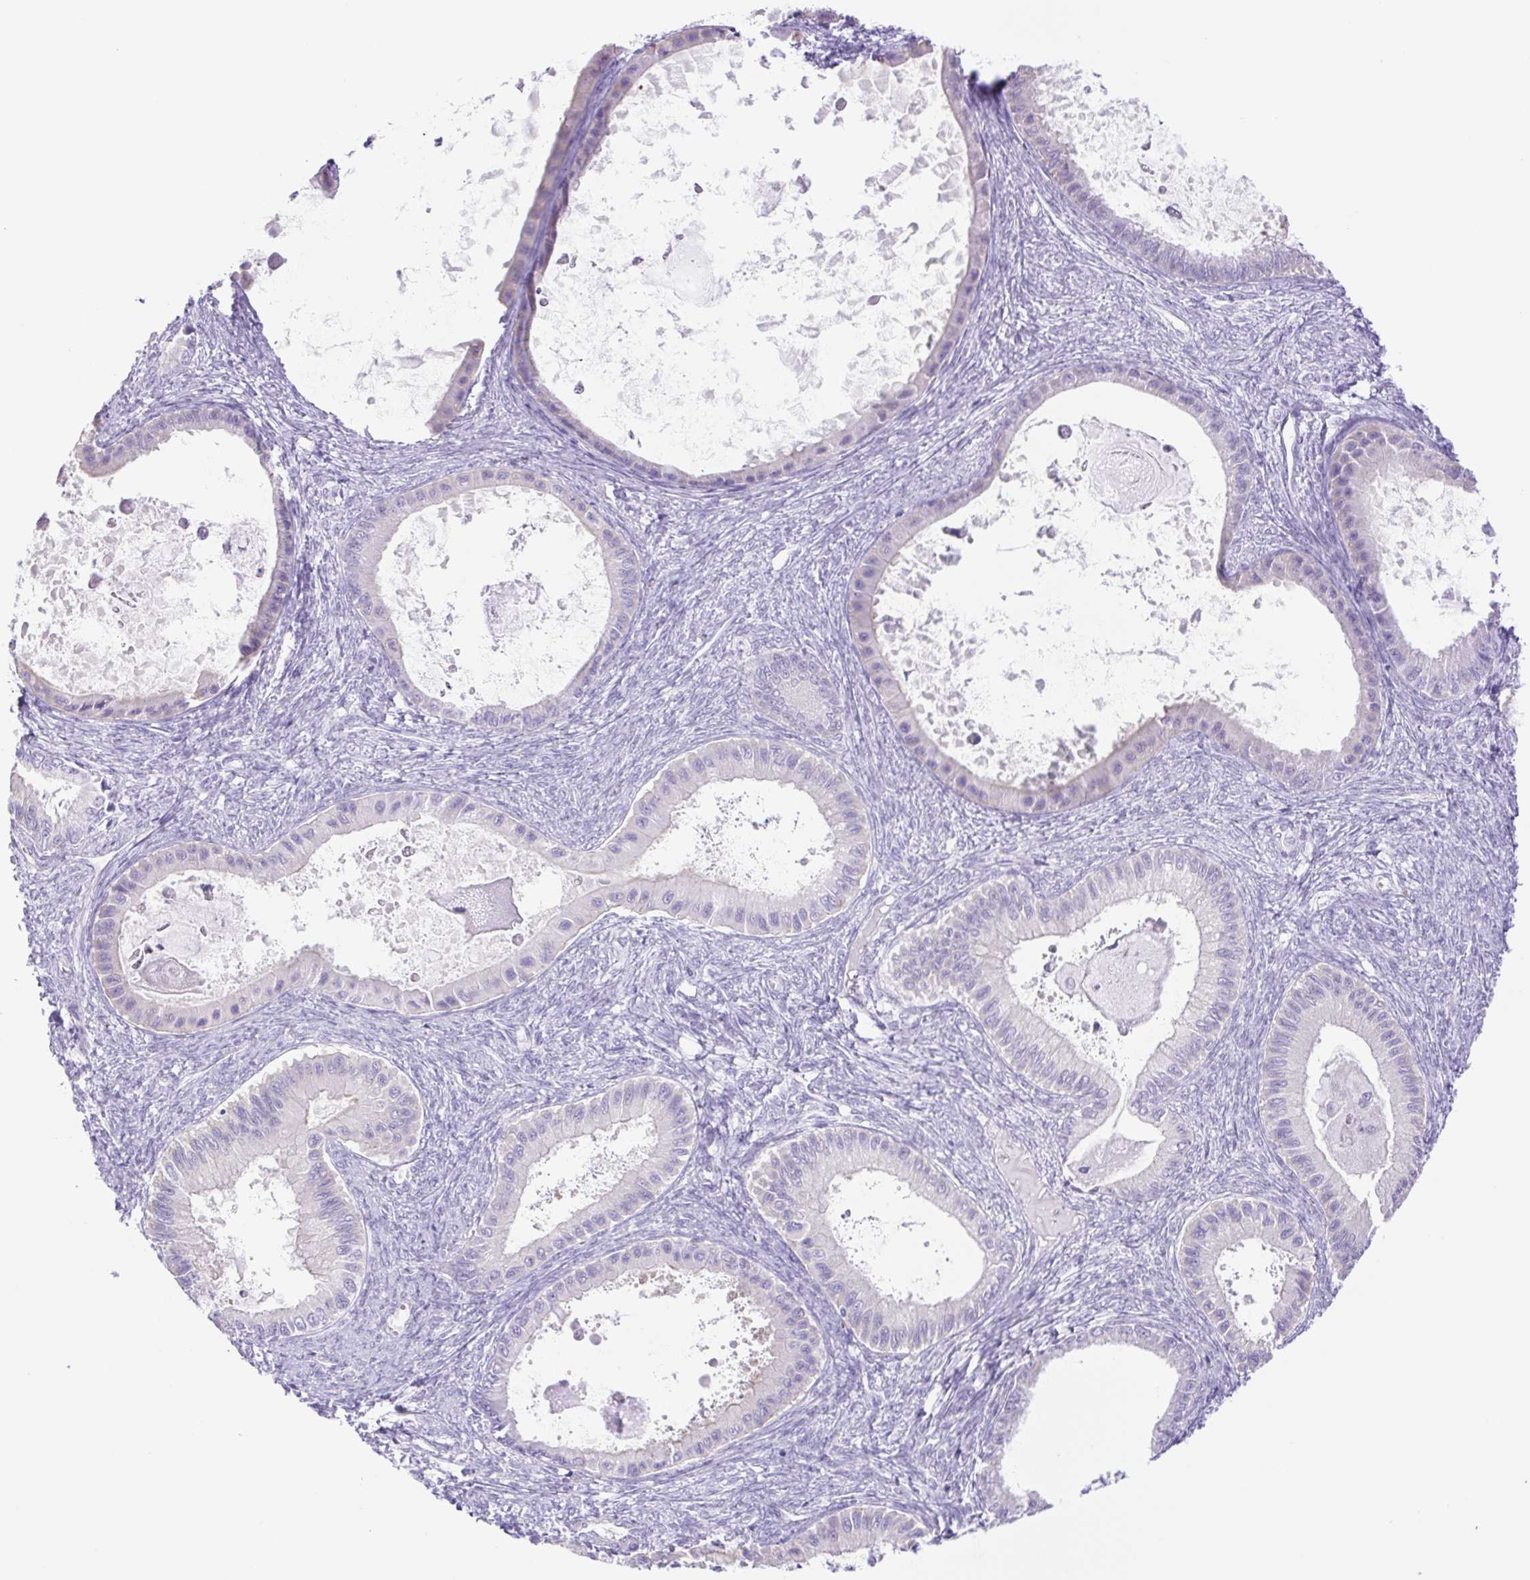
{"staining": {"intensity": "negative", "quantity": "none", "location": "none"}, "tissue": "ovarian cancer", "cell_type": "Tumor cells", "image_type": "cancer", "snomed": [{"axis": "morphology", "description": "Cystadenocarcinoma, mucinous, NOS"}, {"axis": "topography", "description": "Ovary"}], "caption": "High power microscopy image of an IHC micrograph of ovarian cancer, revealing no significant positivity in tumor cells.", "gene": "CDSN", "patient": {"sex": "female", "age": 64}}